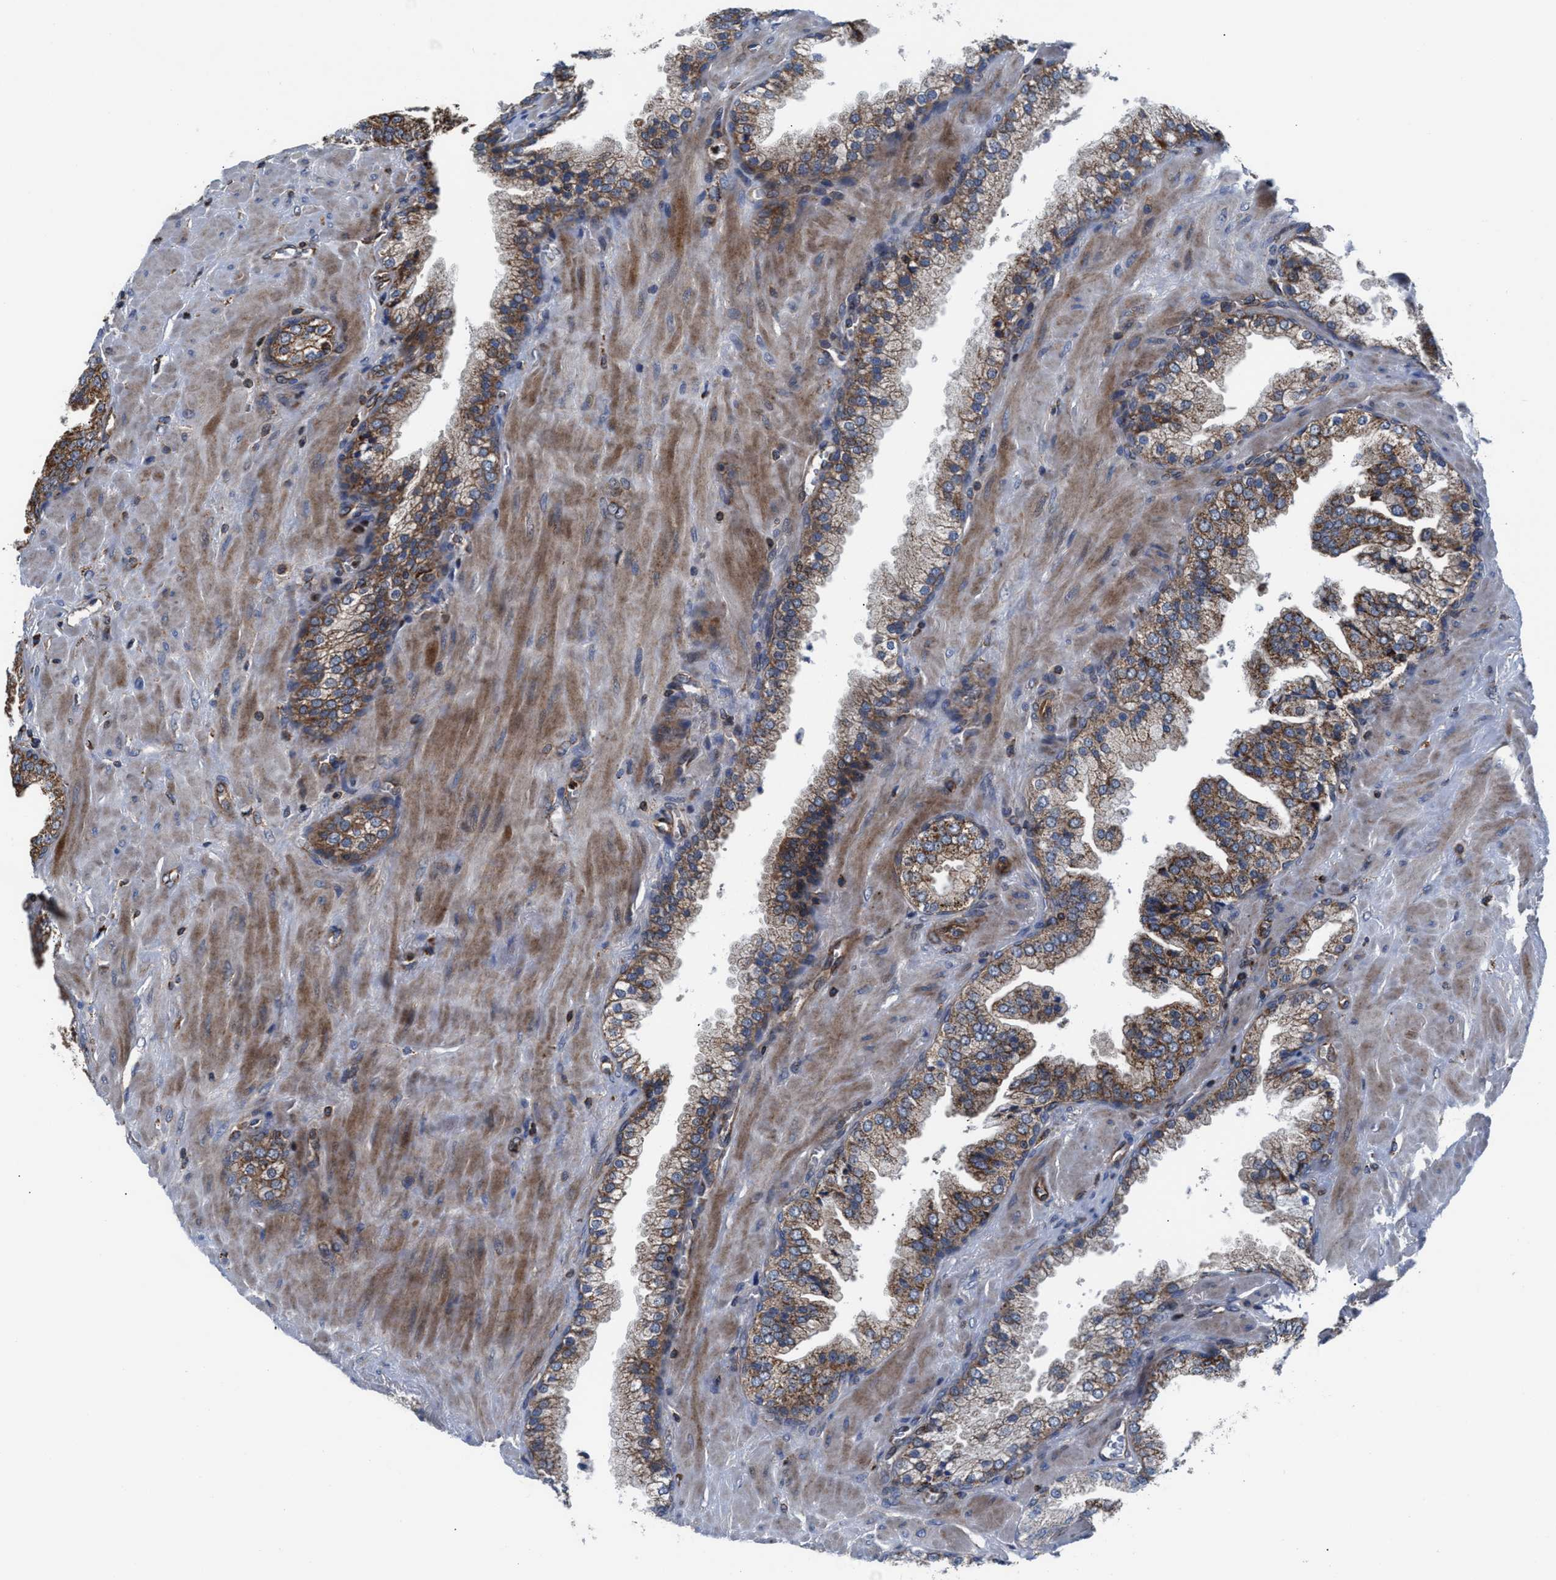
{"staining": {"intensity": "moderate", "quantity": ">75%", "location": "cytoplasmic/membranous"}, "tissue": "prostate cancer", "cell_type": "Tumor cells", "image_type": "cancer", "snomed": [{"axis": "morphology", "description": "Adenocarcinoma, Low grade"}, {"axis": "topography", "description": "Prostate"}], "caption": "Immunohistochemical staining of human prostate cancer displays moderate cytoplasmic/membranous protein expression in about >75% of tumor cells.", "gene": "PRR15L", "patient": {"sex": "male", "age": 71}}